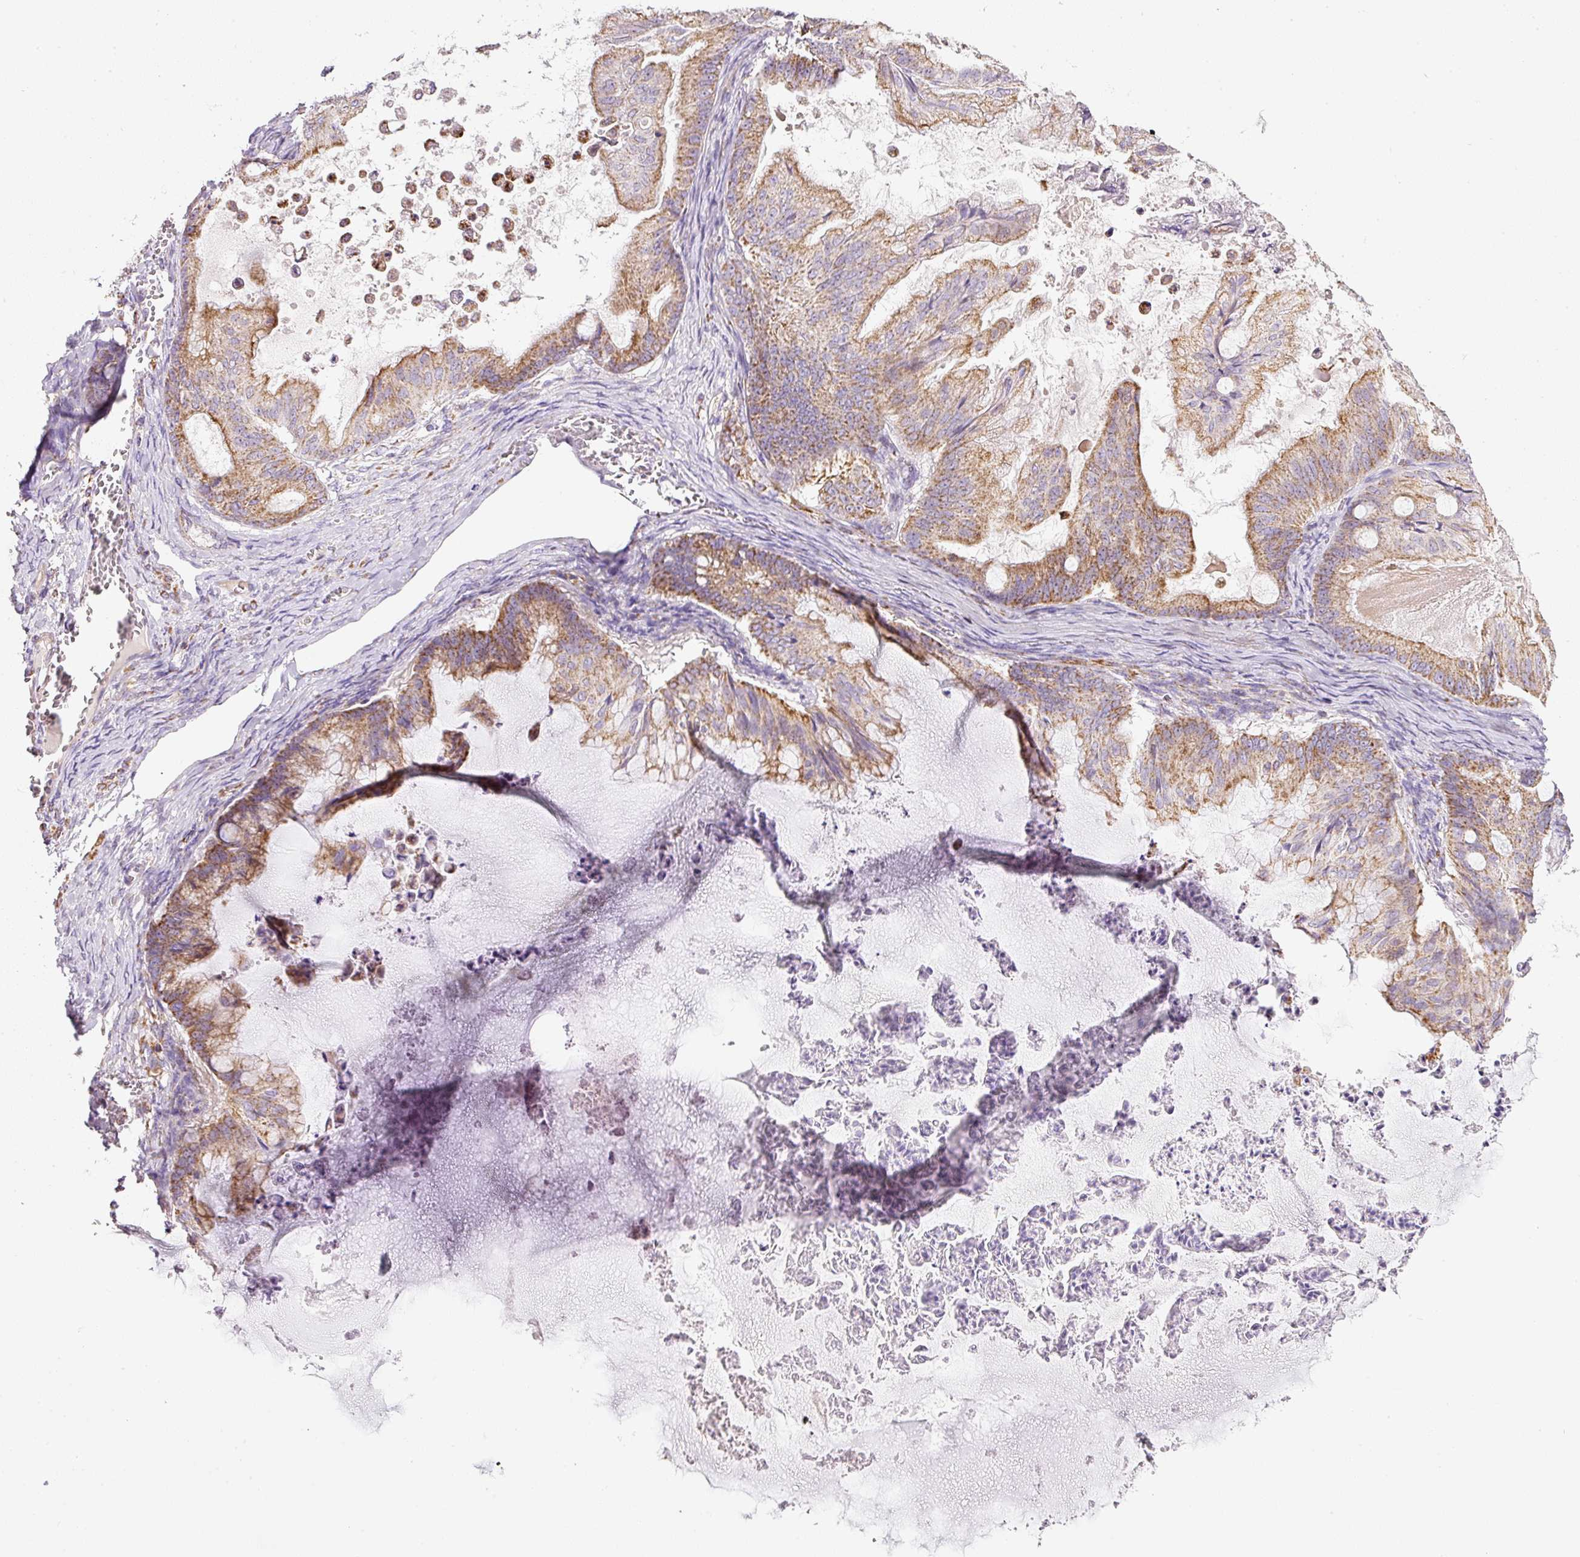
{"staining": {"intensity": "moderate", "quantity": ">75%", "location": "cytoplasmic/membranous"}, "tissue": "ovarian cancer", "cell_type": "Tumor cells", "image_type": "cancer", "snomed": [{"axis": "morphology", "description": "Cystadenocarcinoma, mucinous, NOS"}, {"axis": "topography", "description": "Ovary"}], "caption": "There is medium levels of moderate cytoplasmic/membranous positivity in tumor cells of ovarian cancer, as demonstrated by immunohistochemical staining (brown color).", "gene": "SDHA", "patient": {"sex": "female", "age": 71}}